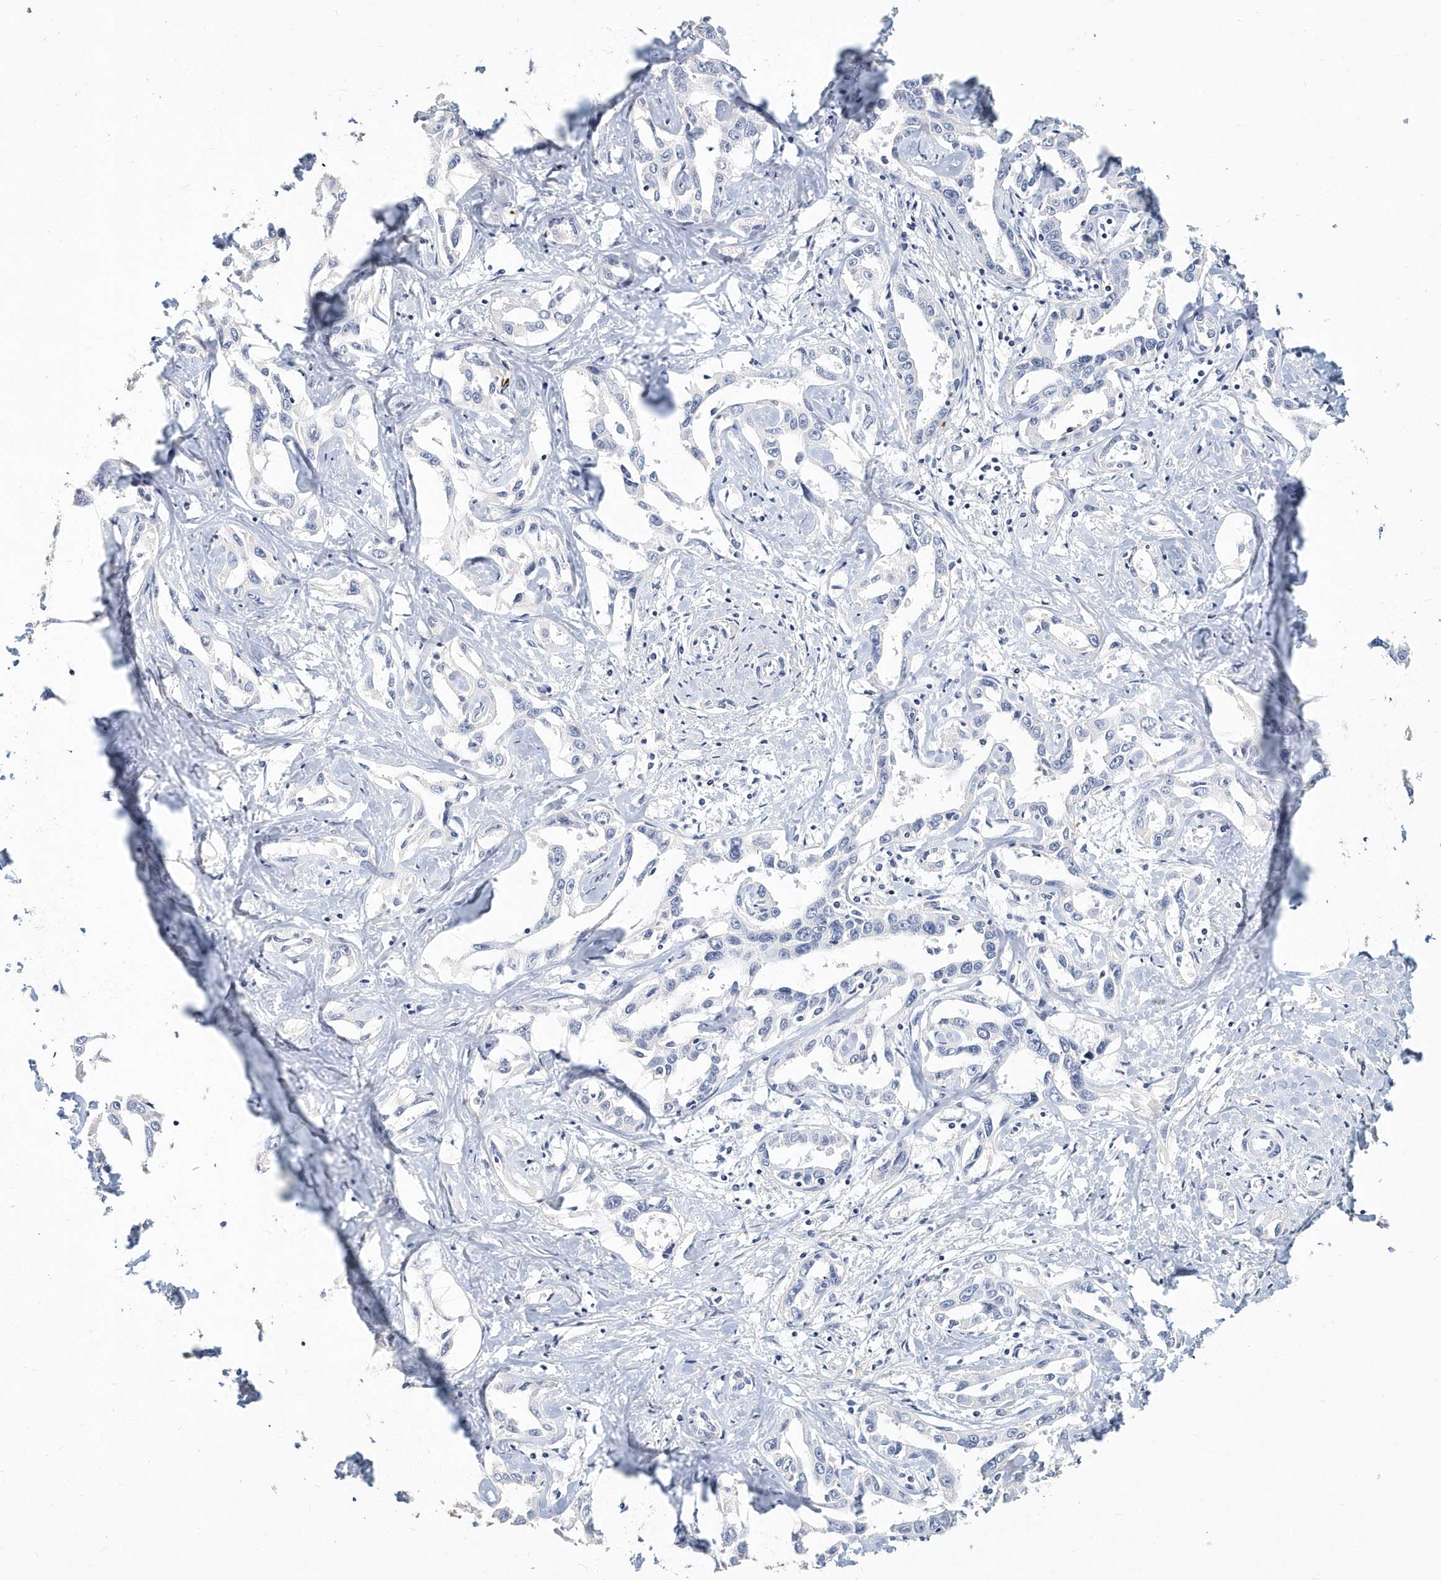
{"staining": {"intensity": "negative", "quantity": "none", "location": "none"}, "tissue": "liver cancer", "cell_type": "Tumor cells", "image_type": "cancer", "snomed": [{"axis": "morphology", "description": "Cholangiocarcinoma"}, {"axis": "topography", "description": "Liver"}], "caption": "This is a image of immunohistochemistry (IHC) staining of liver cancer, which shows no staining in tumor cells.", "gene": "ITGA2B", "patient": {"sex": "male", "age": 59}}